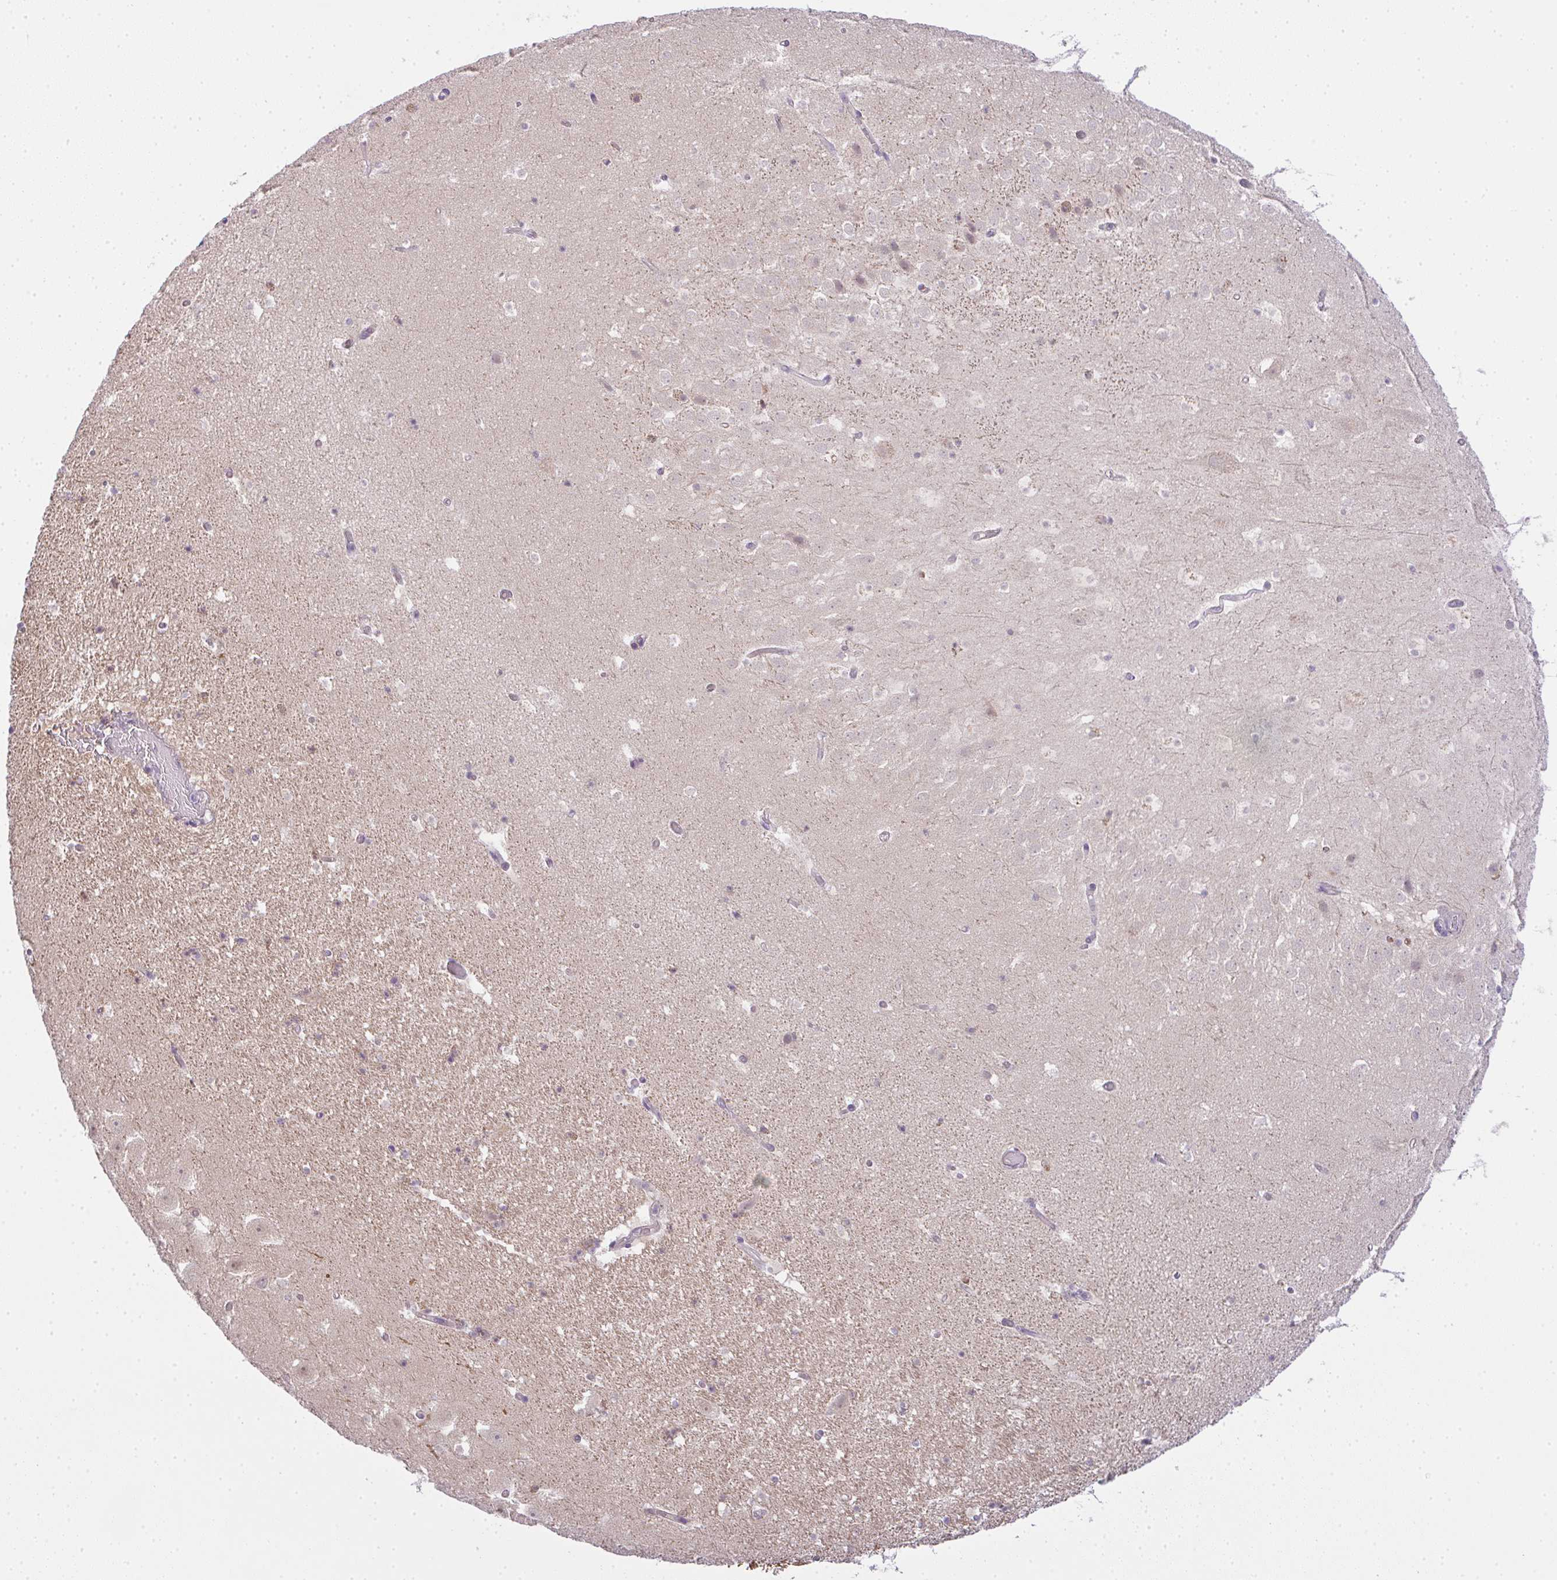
{"staining": {"intensity": "negative", "quantity": "none", "location": "none"}, "tissue": "hippocampus", "cell_type": "Glial cells", "image_type": "normal", "snomed": [{"axis": "morphology", "description": "Normal tissue, NOS"}, {"axis": "topography", "description": "Hippocampus"}], "caption": "Micrograph shows no protein positivity in glial cells of normal hippocampus.", "gene": "CSE1L", "patient": {"sex": "female", "age": 42}}